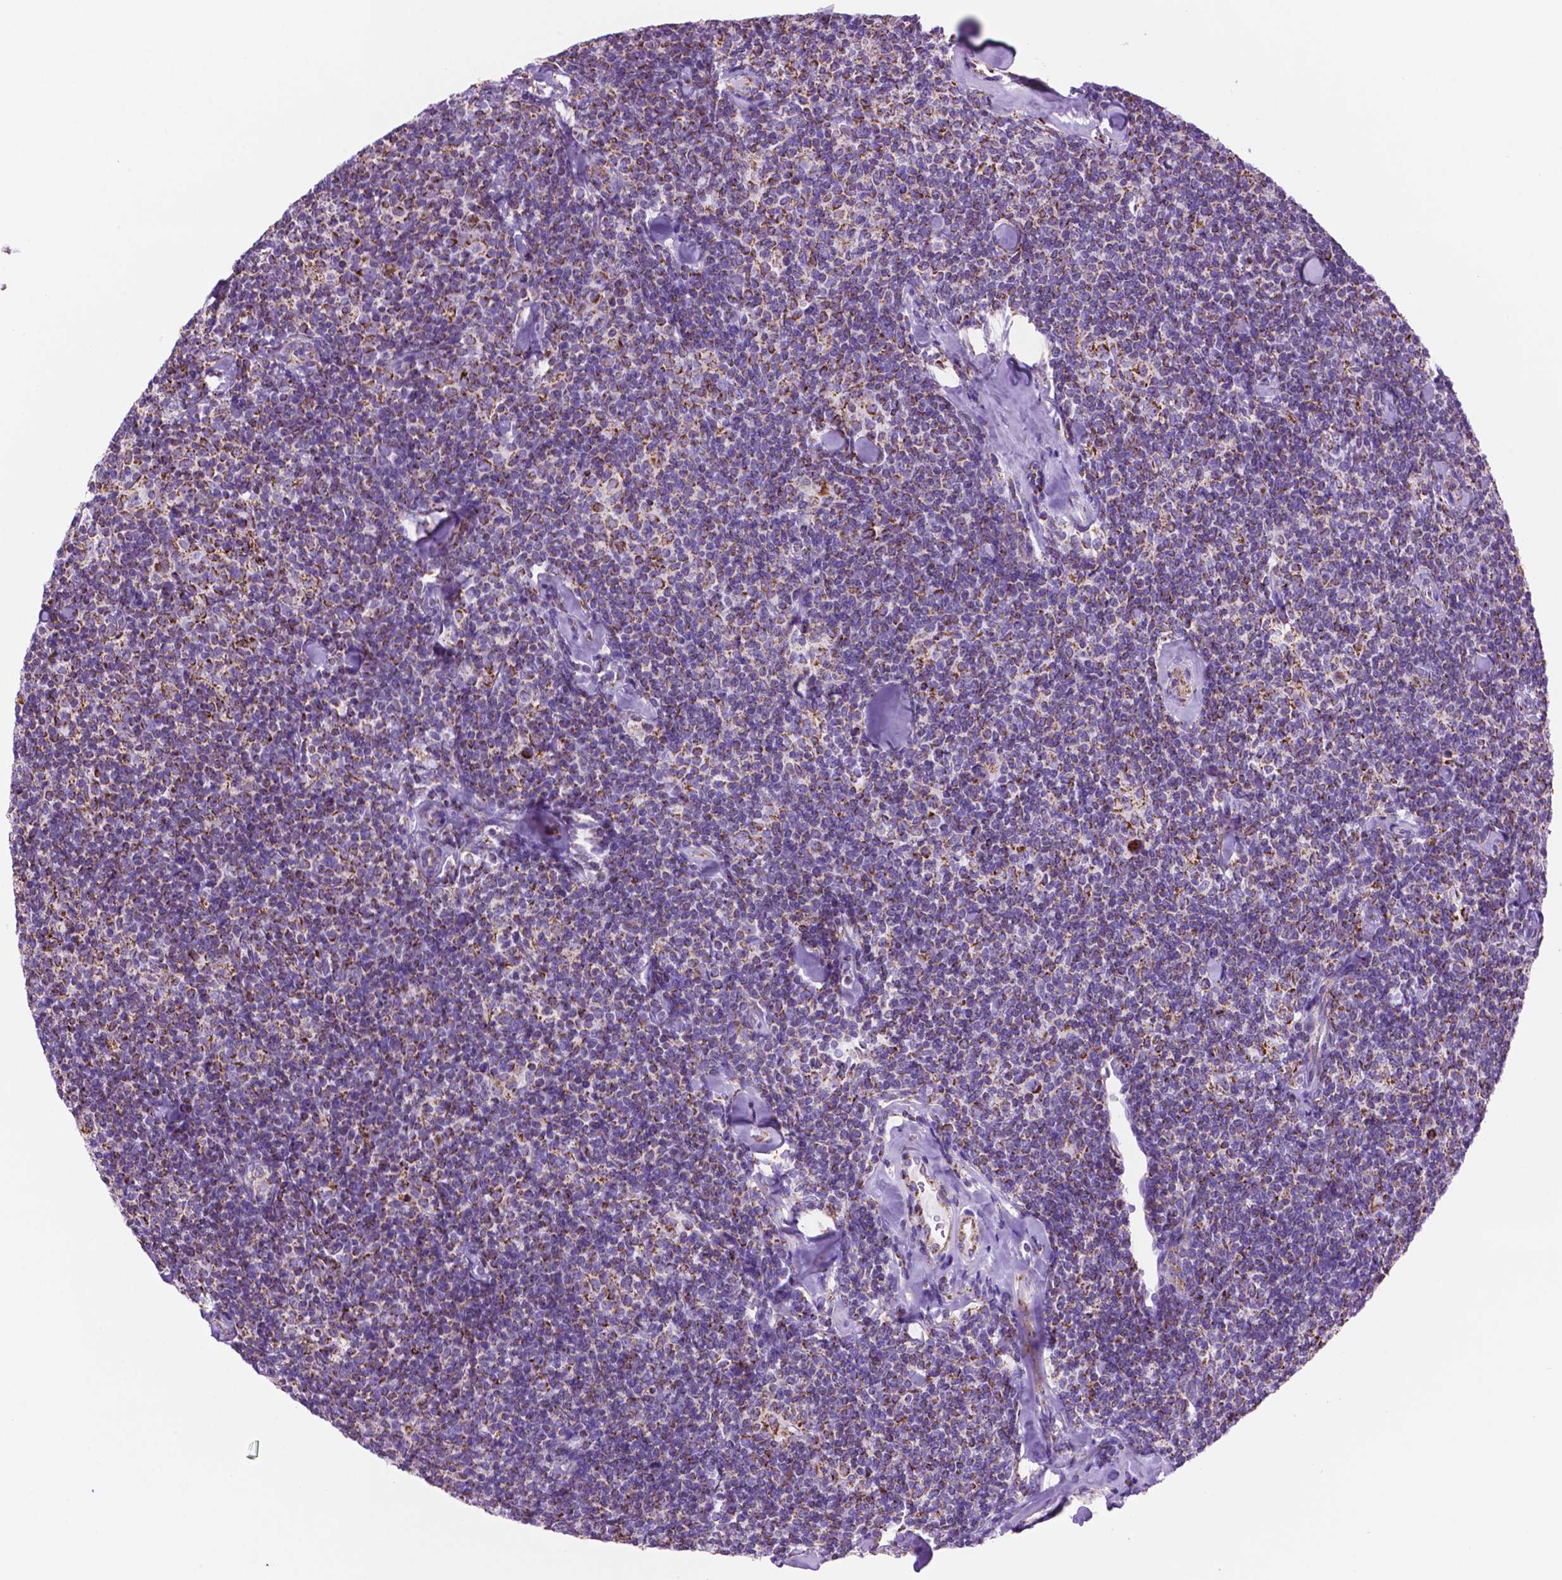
{"staining": {"intensity": "strong", "quantity": ">75%", "location": "cytoplasmic/membranous"}, "tissue": "lymphoma", "cell_type": "Tumor cells", "image_type": "cancer", "snomed": [{"axis": "morphology", "description": "Malignant lymphoma, non-Hodgkin's type, Low grade"}, {"axis": "topography", "description": "Lymph node"}], "caption": "Tumor cells show high levels of strong cytoplasmic/membranous staining in about >75% of cells in malignant lymphoma, non-Hodgkin's type (low-grade). (Brightfield microscopy of DAB IHC at high magnification).", "gene": "GDPD5", "patient": {"sex": "female", "age": 56}}